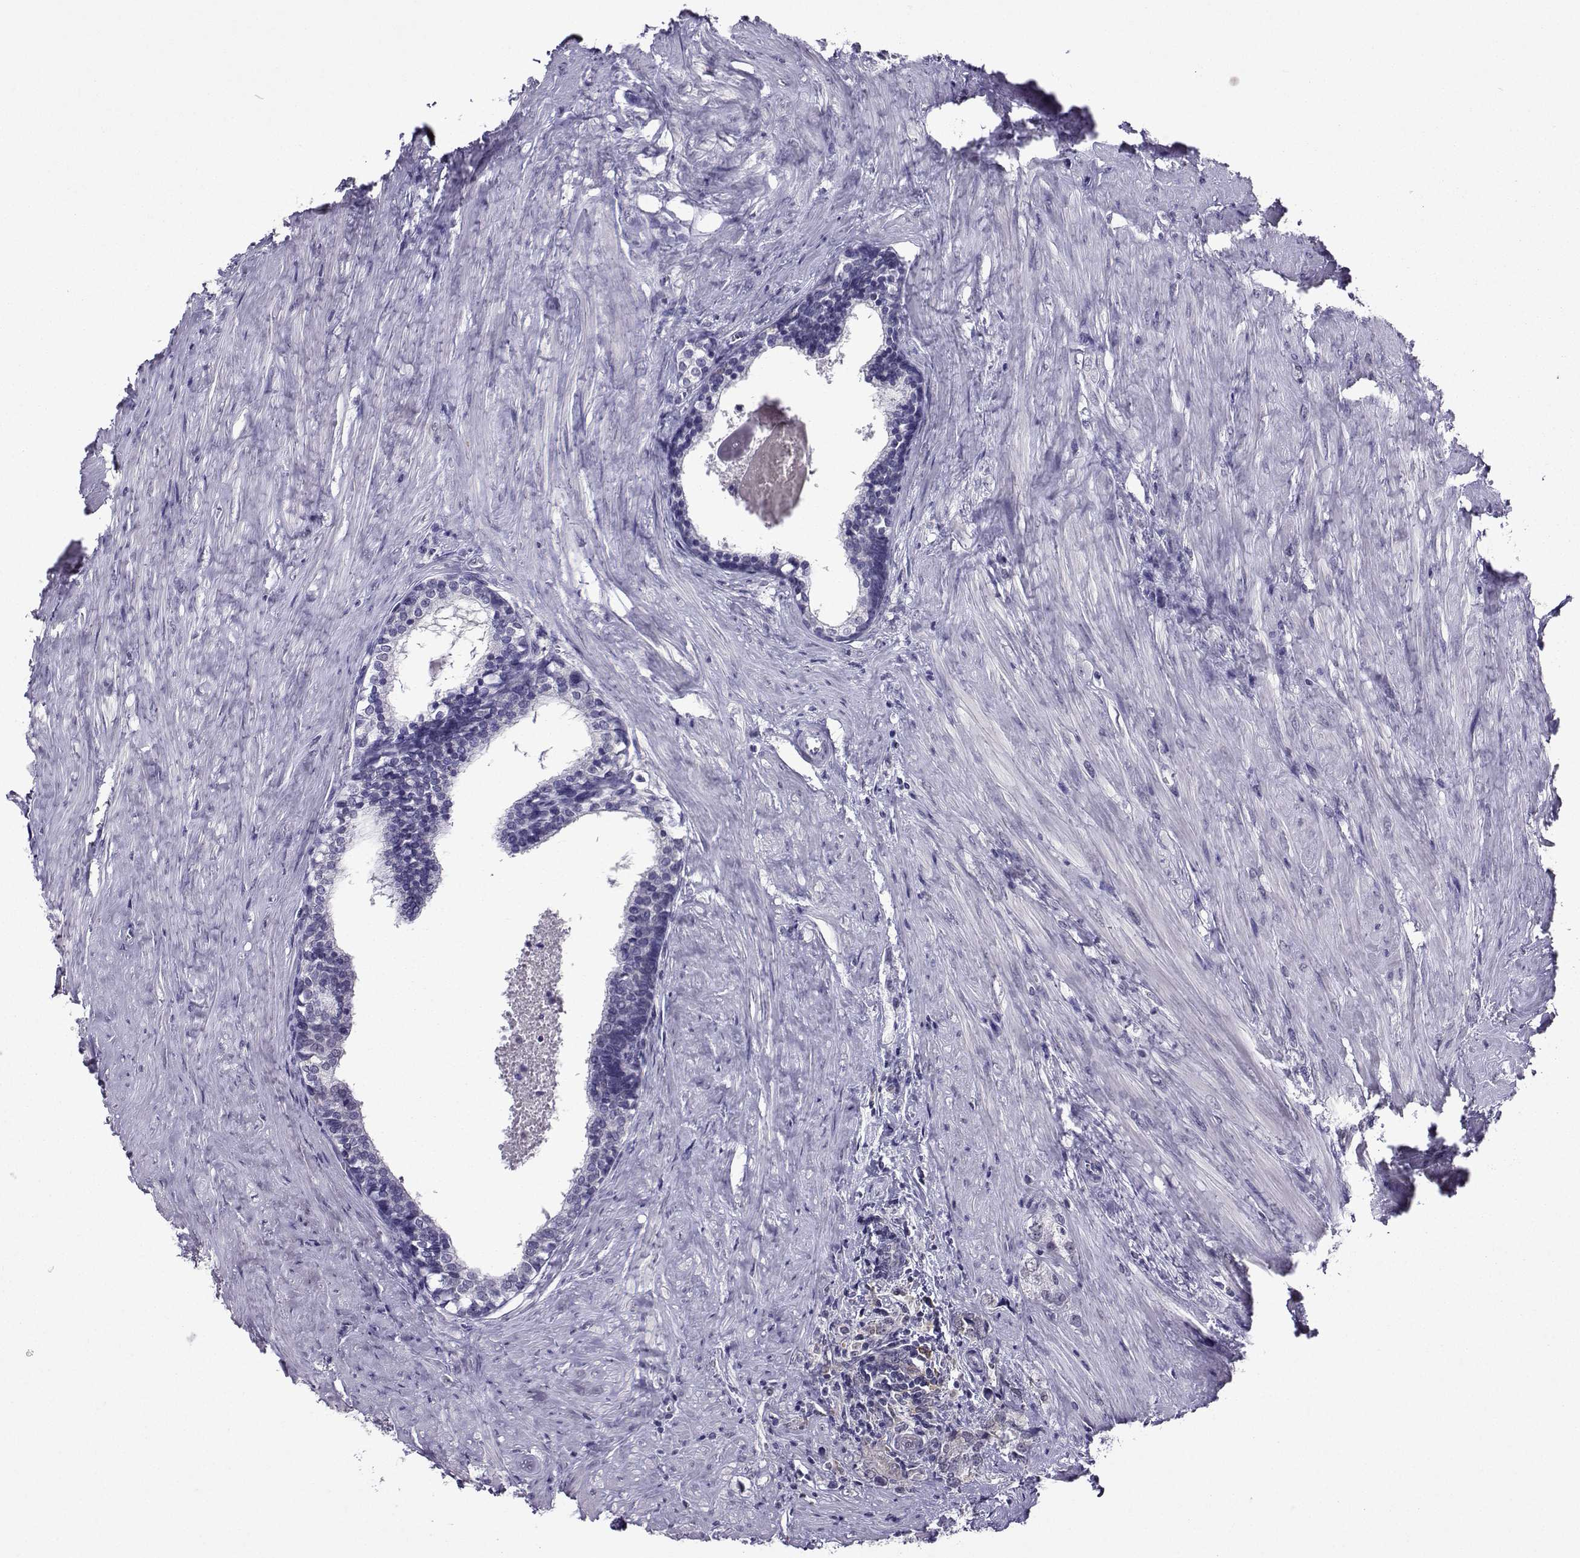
{"staining": {"intensity": "negative", "quantity": "none", "location": "none"}, "tissue": "prostate cancer", "cell_type": "Tumor cells", "image_type": "cancer", "snomed": [{"axis": "morphology", "description": "Adenocarcinoma, NOS"}, {"axis": "topography", "description": "Prostate and seminal vesicle, NOS"}], "caption": "Prostate adenocarcinoma was stained to show a protein in brown. There is no significant expression in tumor cells.", "gene": "DDX20", "patient": {"sex": "male", "age": 63}}